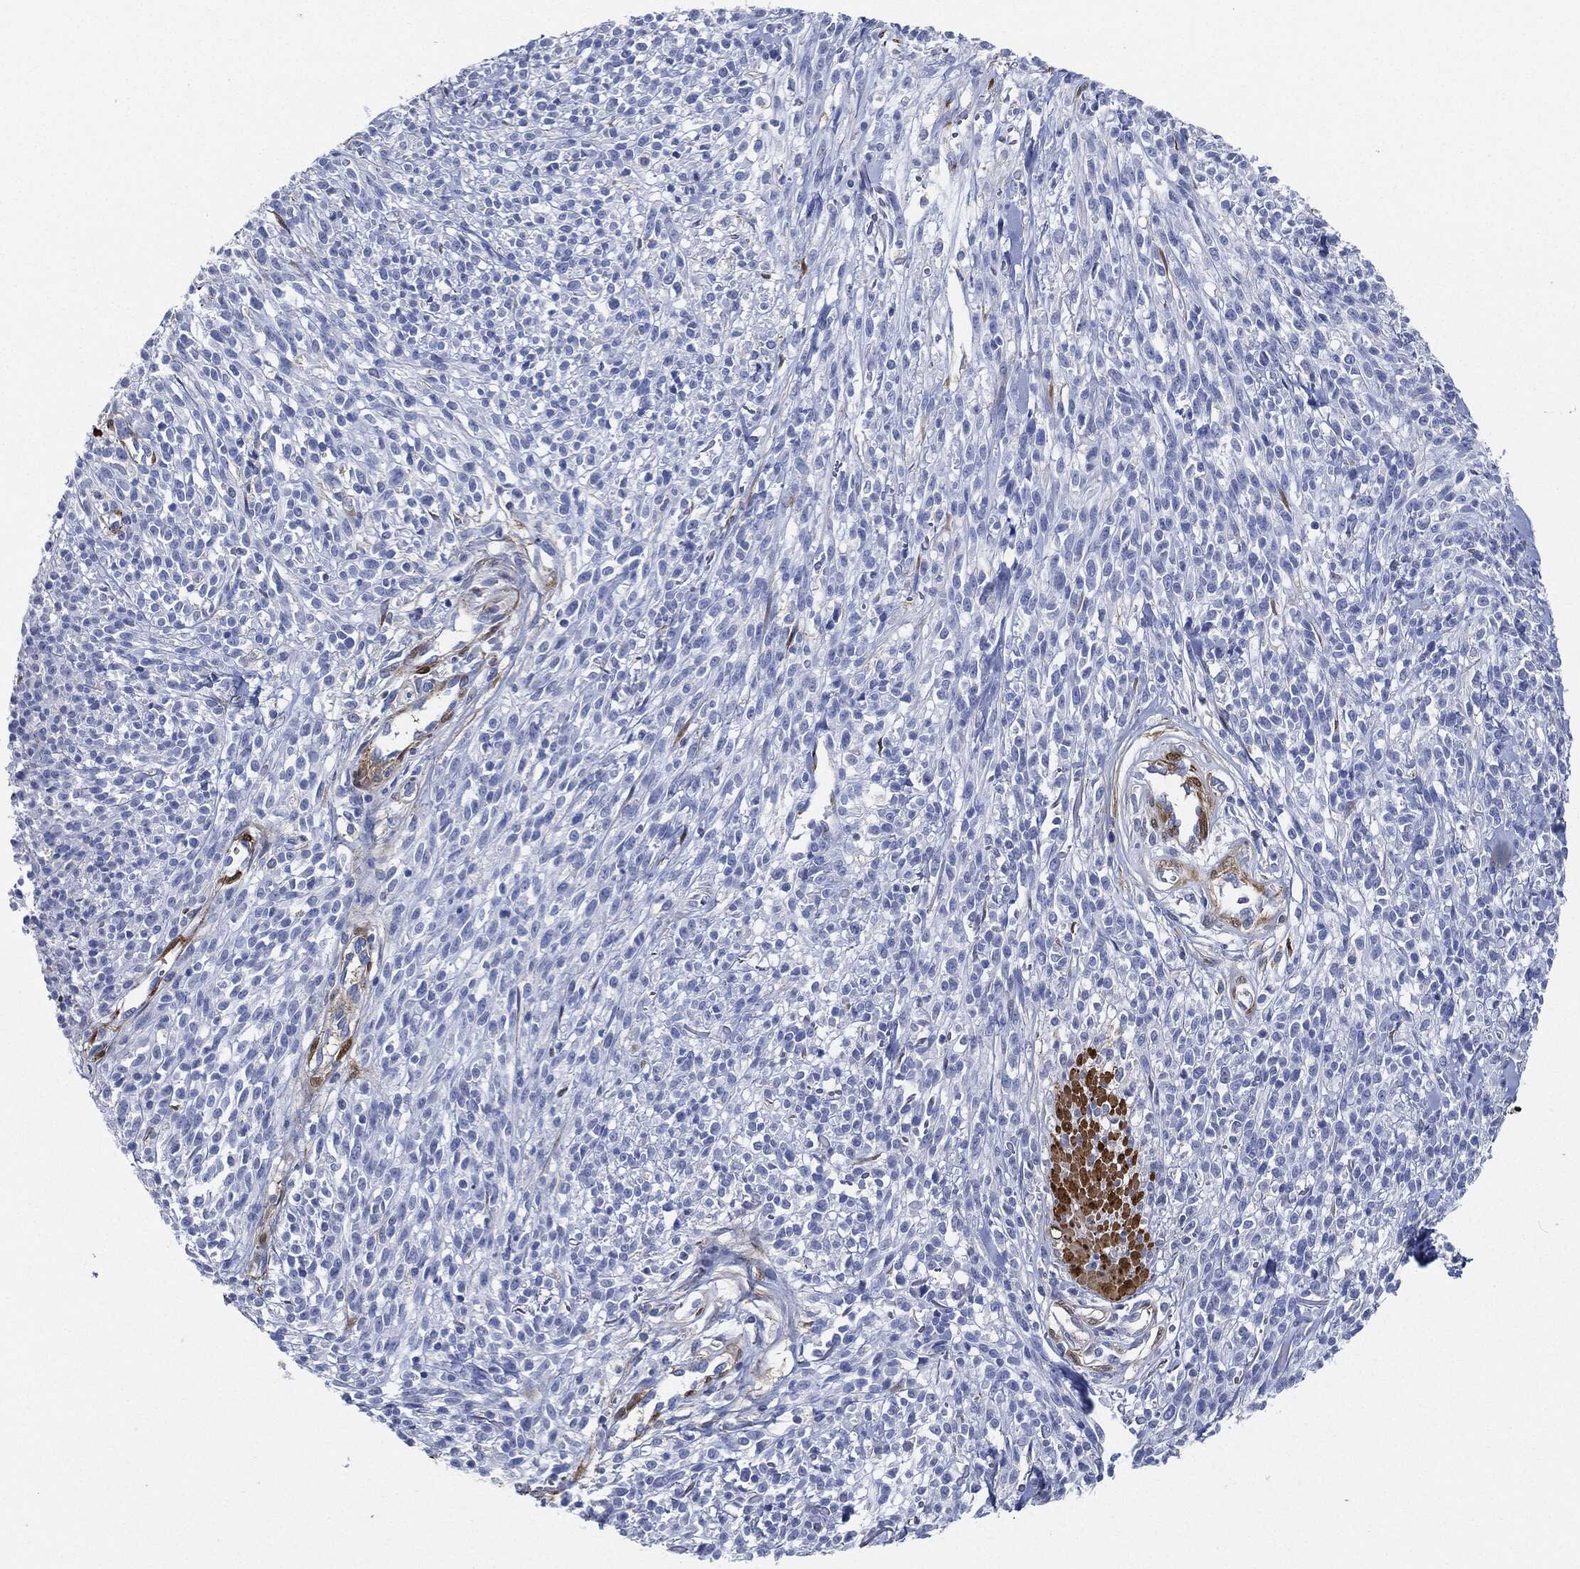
{"staining": {"intensity": "negative", "quantity": "none", "location": "none"}, "tissue": "melanoma", "cell_type": "Tumor cells", "image_type": "cancer", "snomed": [{"axis": "morphology", "description": "Malignant melanoma, NOS"}, {"axis": "topography", "description": "Skin"}, {"axis": "topography", "description": "Skin of trunk"}], "caption": "This is an immunohistochemistry (IHC) image of human malignant melanoma. There is no staining in tumor cells.", "gene": "TAGLN", "patient": {"sex": "male", "age": 74}}